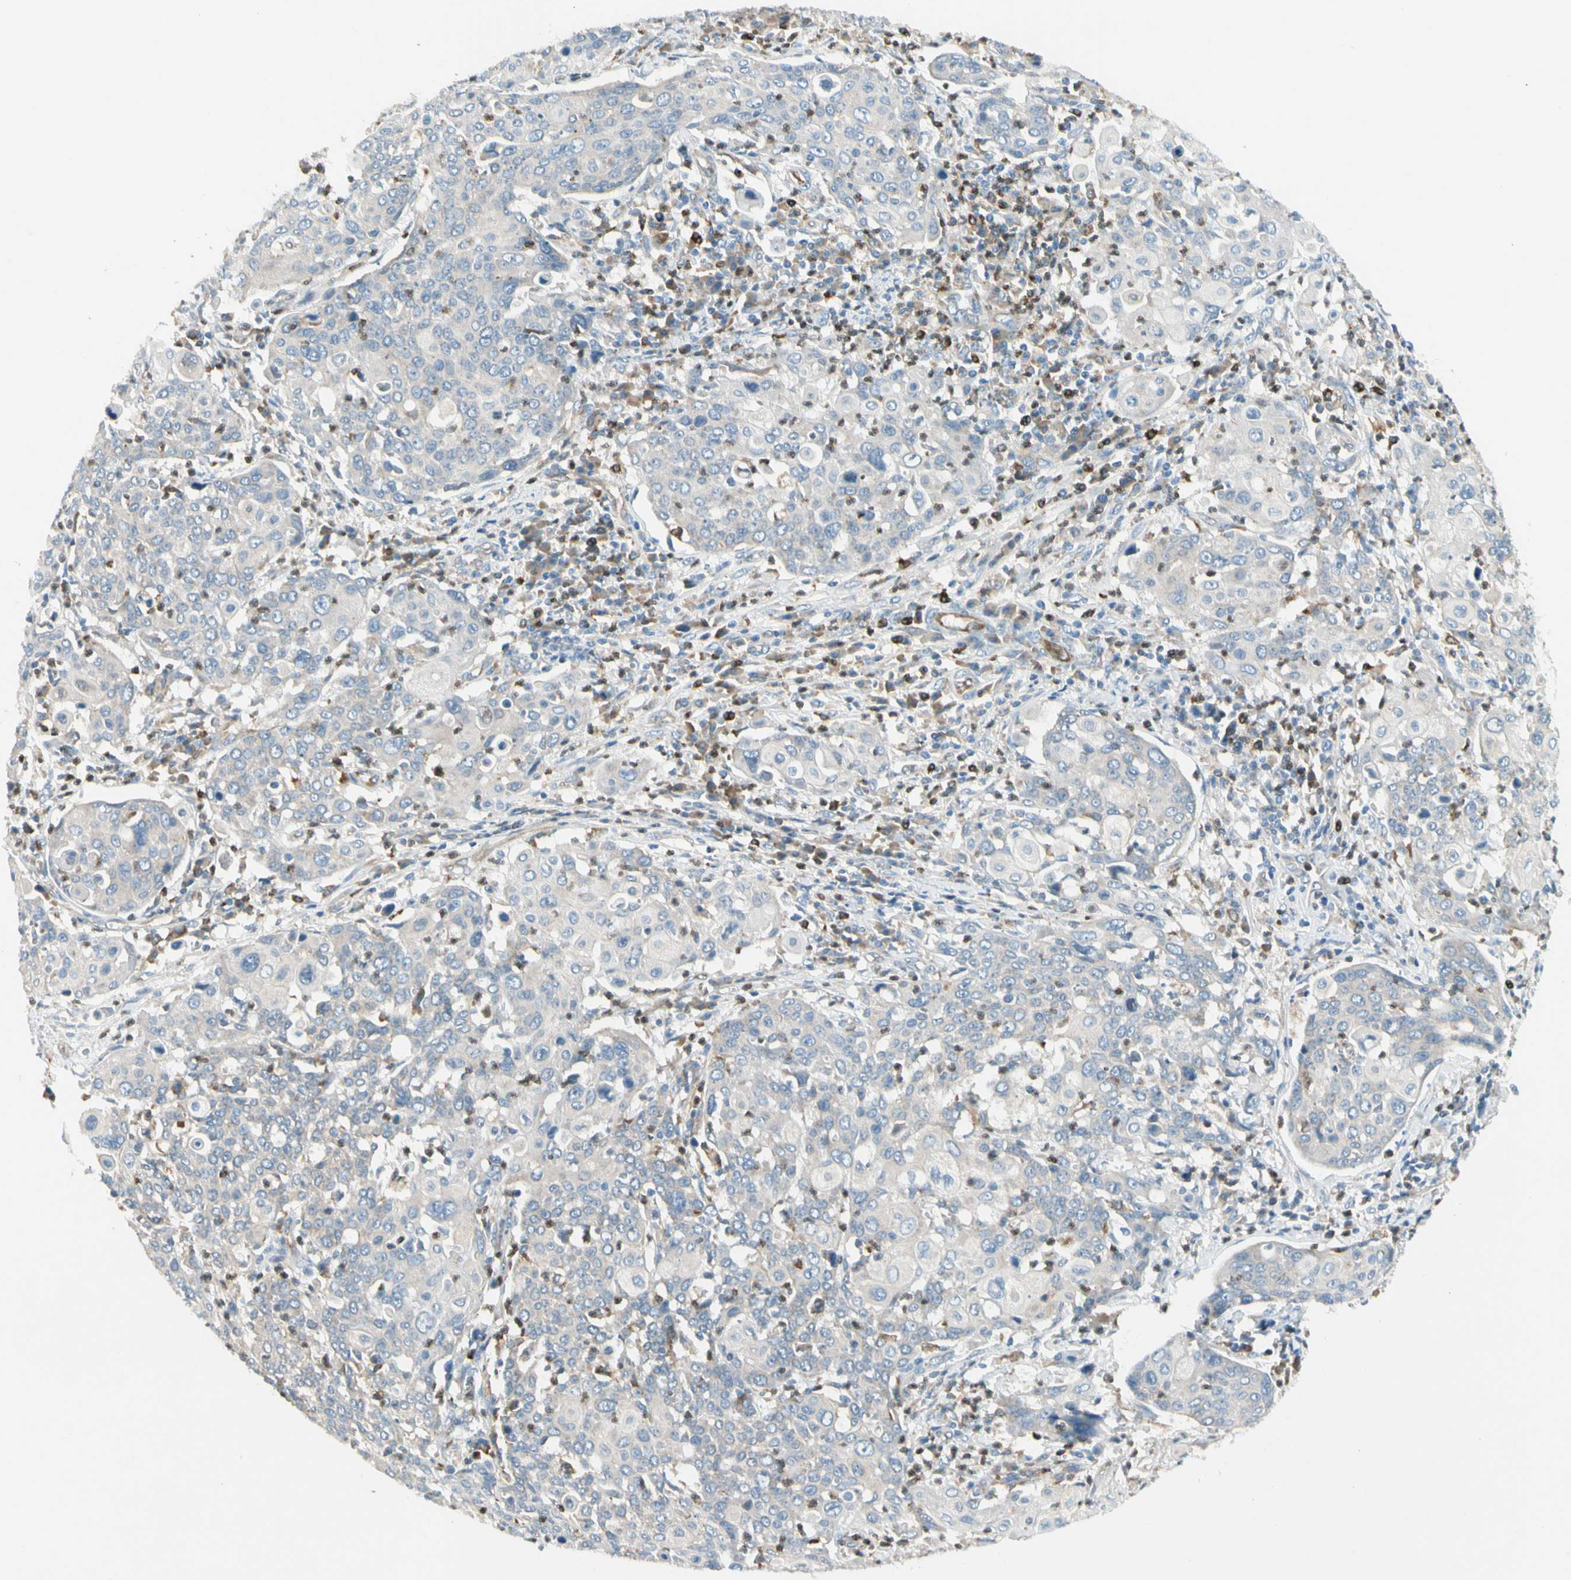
{"staining": {"intensity": "negative", "quantity": "none", "location": "none"}, "tissue": "cervical cancer", "cell_type": "Tumor cells", "image_type": "cancer", "snomed": [{"axis": "morphology", "description": "Squamous cell carcinoma, NOS"}, {"axis": "topography", "description": "Cervix"}], "caption": "Tumor cells show no significant protein staining in cervical cancer (squamous cell carcinoma).", "gene": "LPCAT2", "patient": {"sex": "female", "age": 40}}